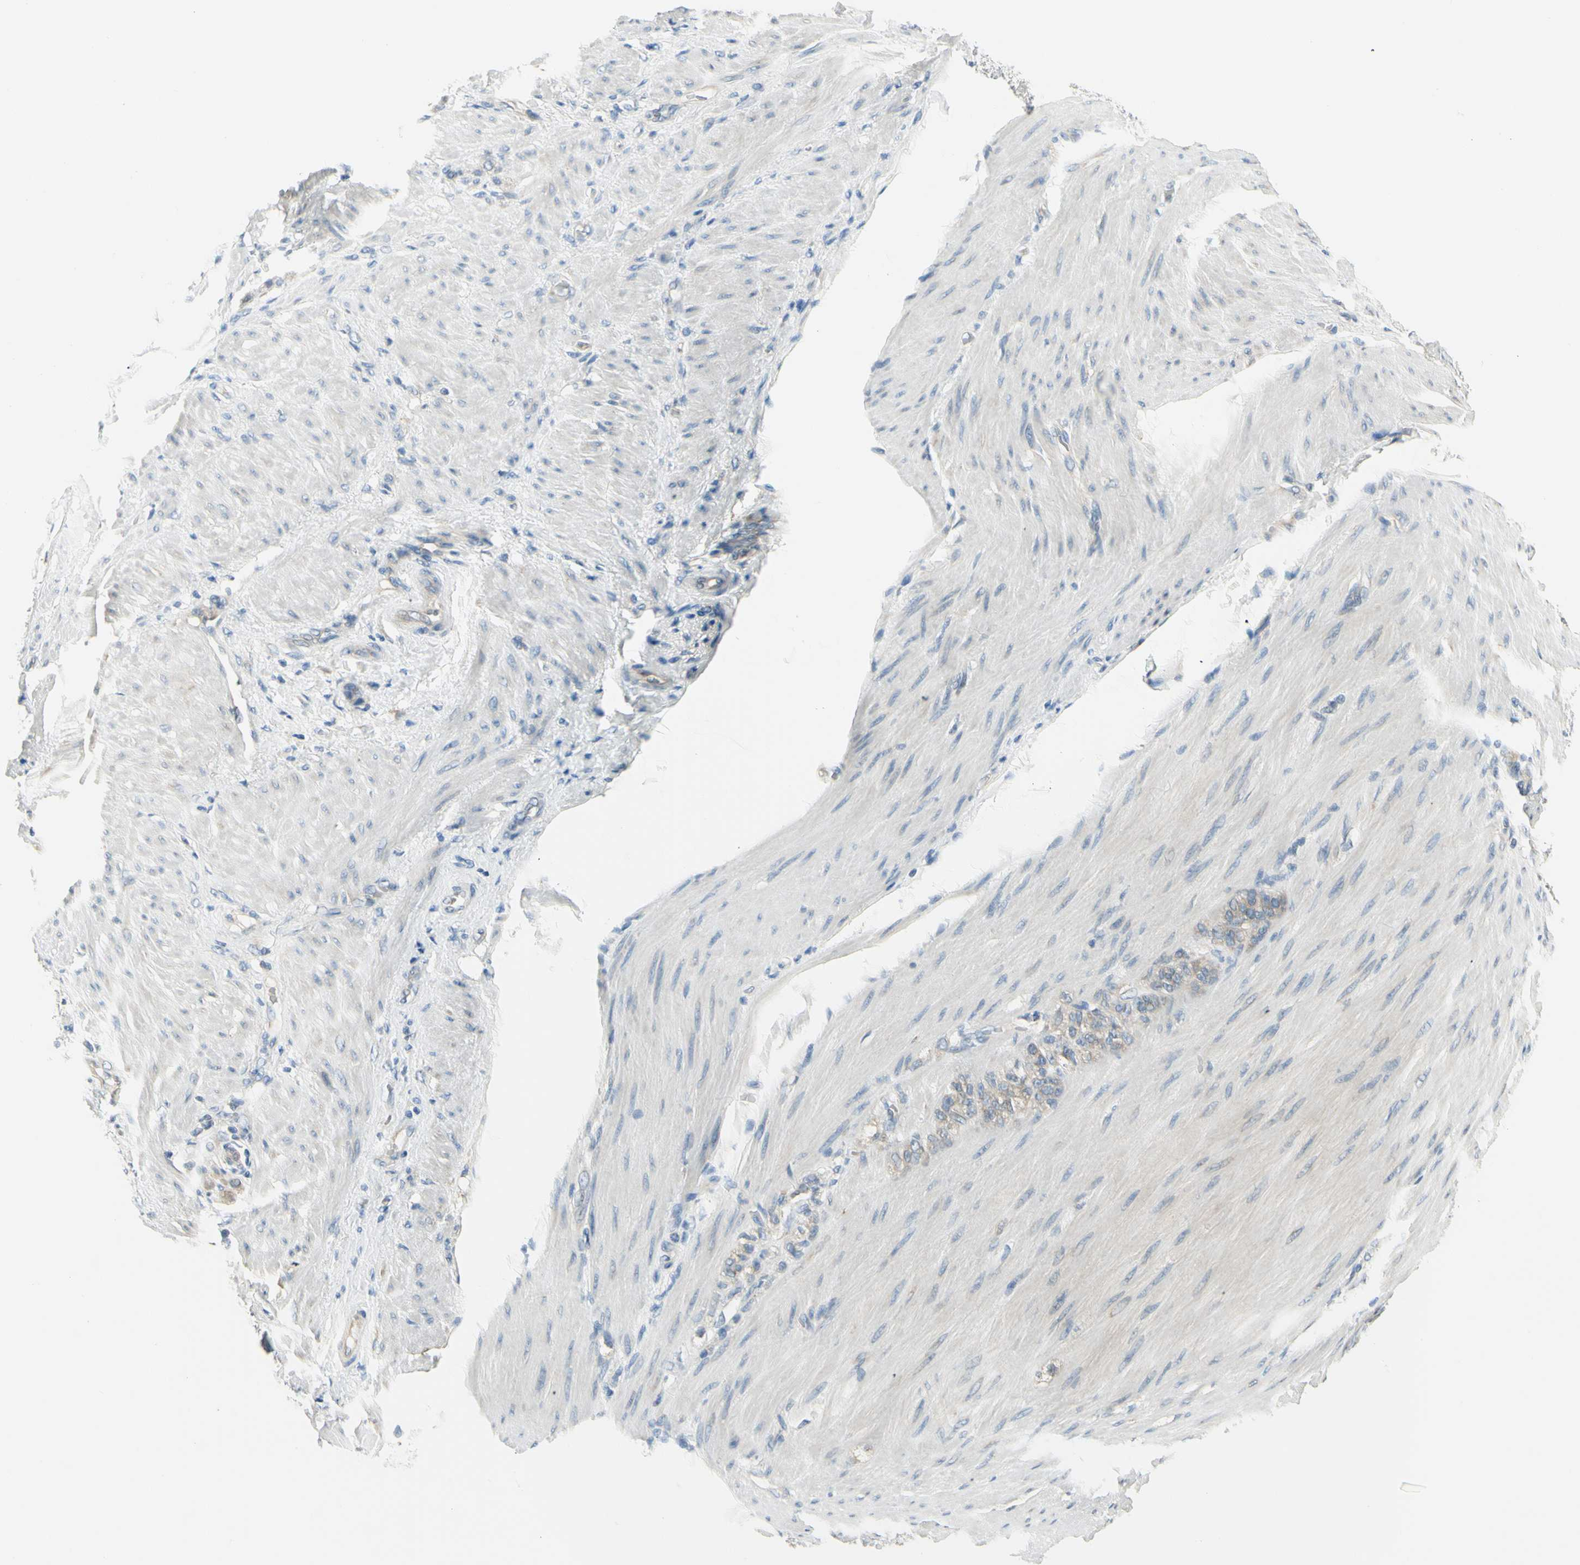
{"staining": {"intensity": "weak", "quantity": "<25%", "location": "cytoplasmic/membranous"}, "tissue": "stomach cancer", "cell_type": "Tumor cells", "image_type": "cancer", "snomed": [{"axis": "morphology", "description": "Adenocarcinoma, NOS"}, {"axis": "topography", "description": "Stomach"}], "caption": "The IHC histopathology image has no significant staining in tumor cells of stomach adenocarcinoma tissue.", "gene": "IGDCC4", "patient": {"sex": "male", "age": 82}}